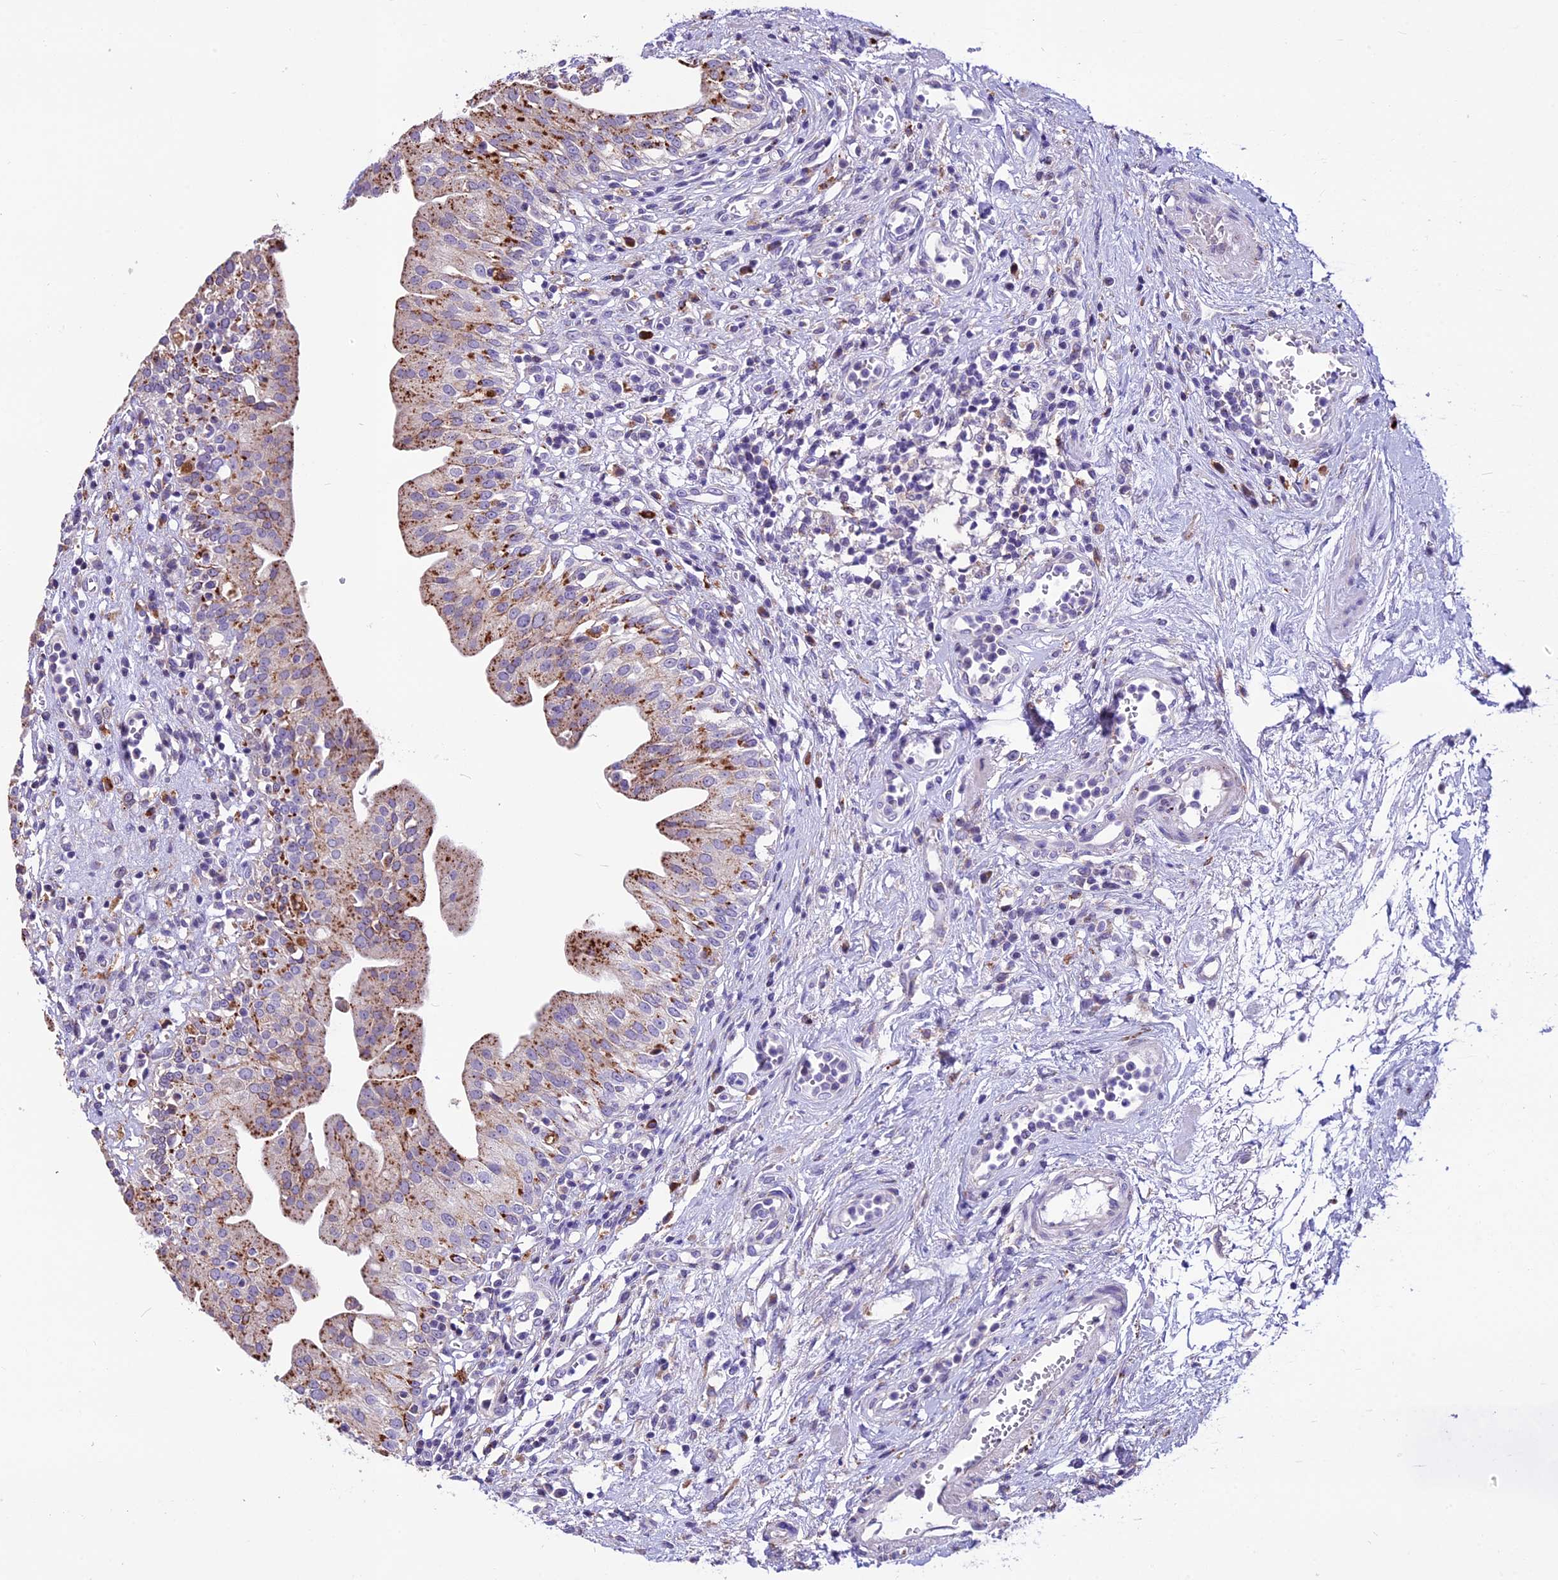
{"staining": {"intensity": "strong", "quantity": "25%-75%", "location": "cytoplasmic/membranous"}, "tissue": "urinary bladder", "cell_type": "Urothelial cells", "image_type": "normal", "snomed": [{"axis": "morphology", "description": "Normal tissue, NOS"}, {"axis": "morphology", "description": "Inflammation, NOS"}, {"axis": "topography", "description": "Urinary bladder"}], "caption": "Protein expression analysis of normal urinary bladder demonstrates strong cytoplasmic/membranous expression in about 25%-75% of urothelial cells.", "gene": "THRSP", "patient": {"sex": "male", "age": 63}}